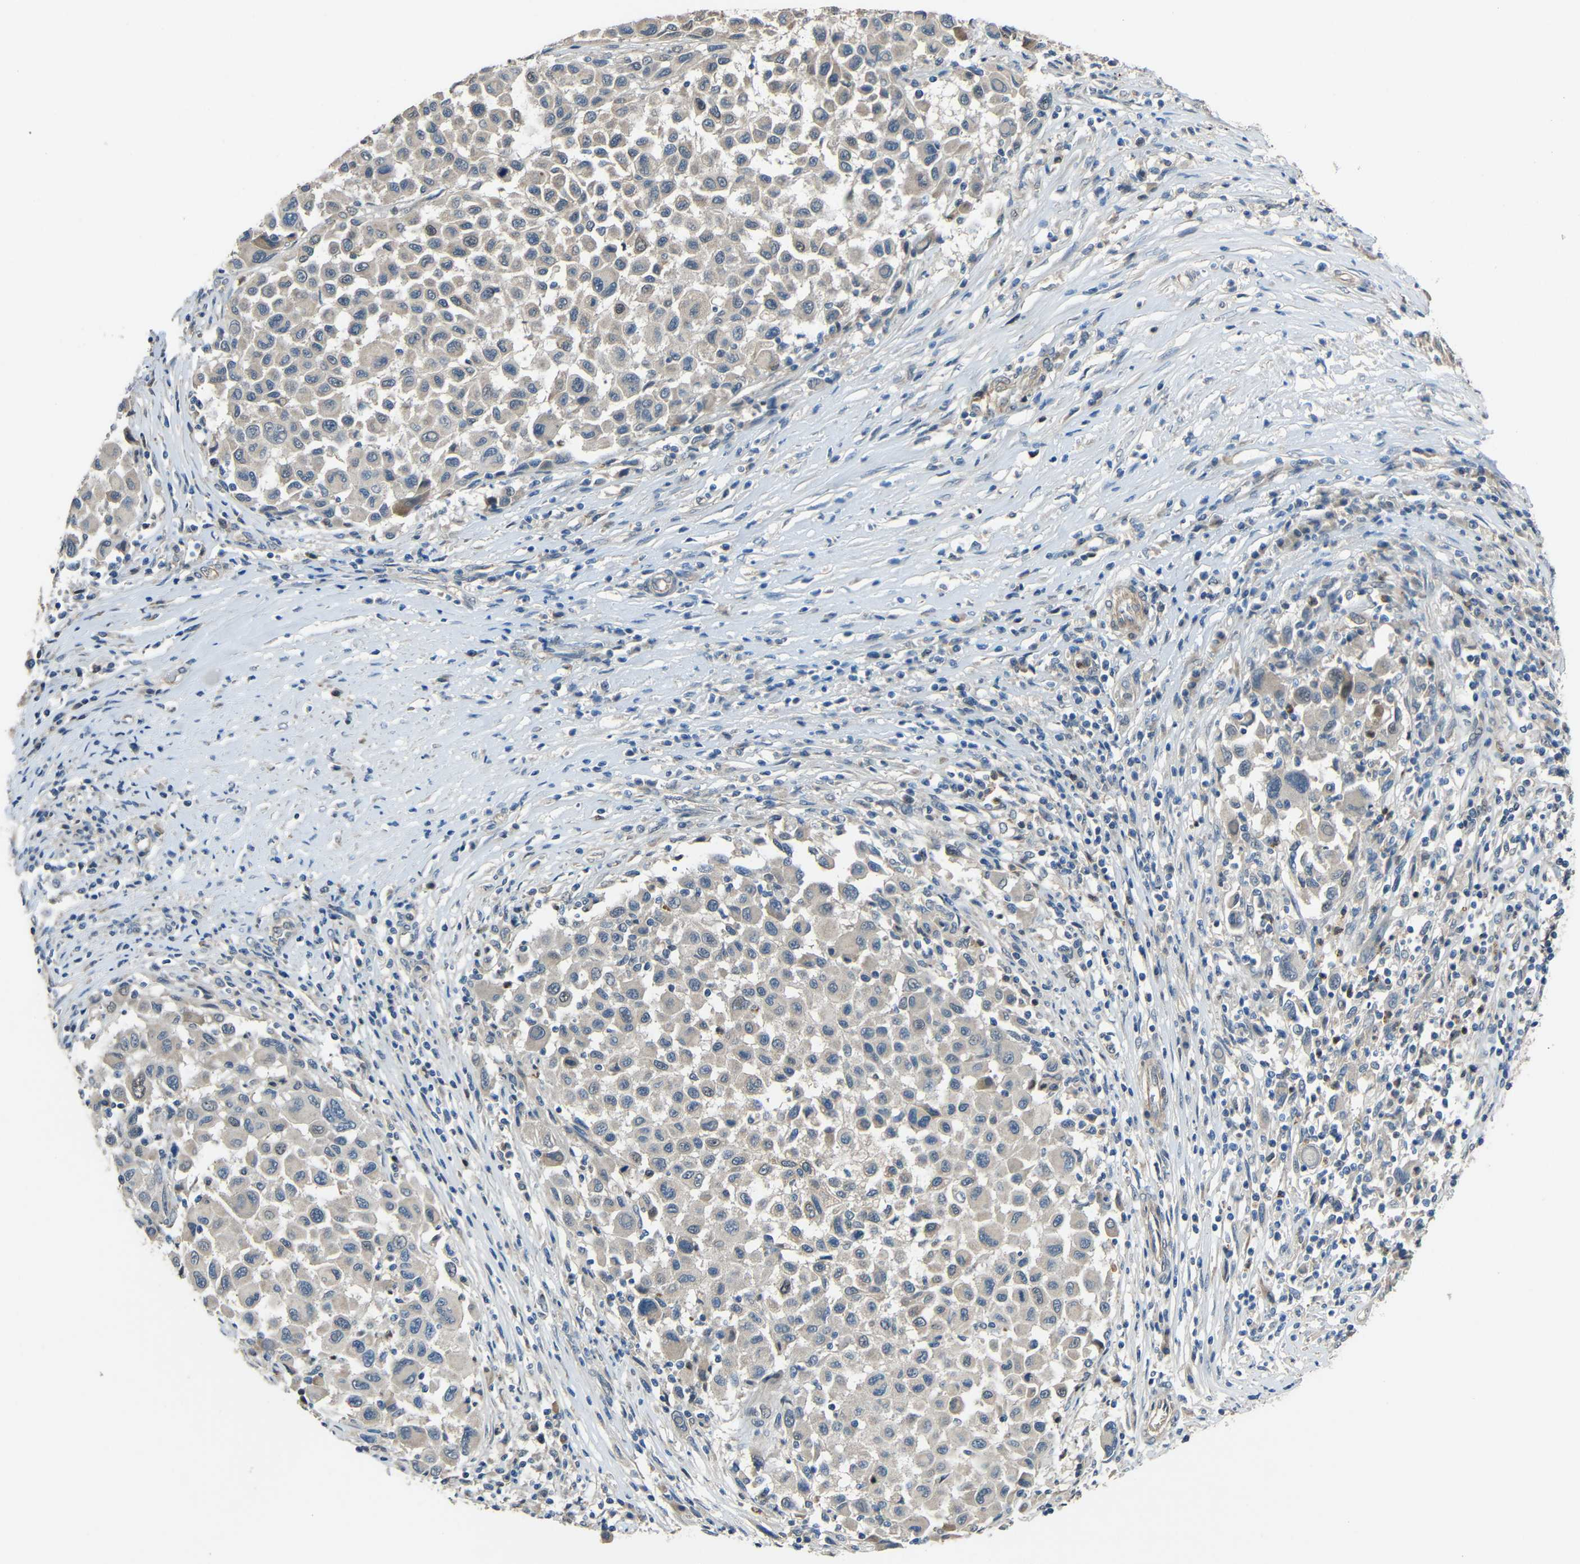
{"staining": {"intensity": "negative", "quantity": "none", "location": "none"}, "tissue": "melanoma", "cell_type": "Tumor cells", "image_type": "cancer", "snomed": [{"axis": "morphology", "description": "Malignant melanoma, Metastatic site"}, {"axis": "topography", "description": "Lymph node"}], "caption": "High power microscopy micrograph of an IHC histopathology image of malignant melanoma (metastatic site), revealing no significant expression in tumor cells. (DAB IHC with hematoxylin counter stain).", "gene": "STBD1", "patient": {"sex": "male", "age": 61}}